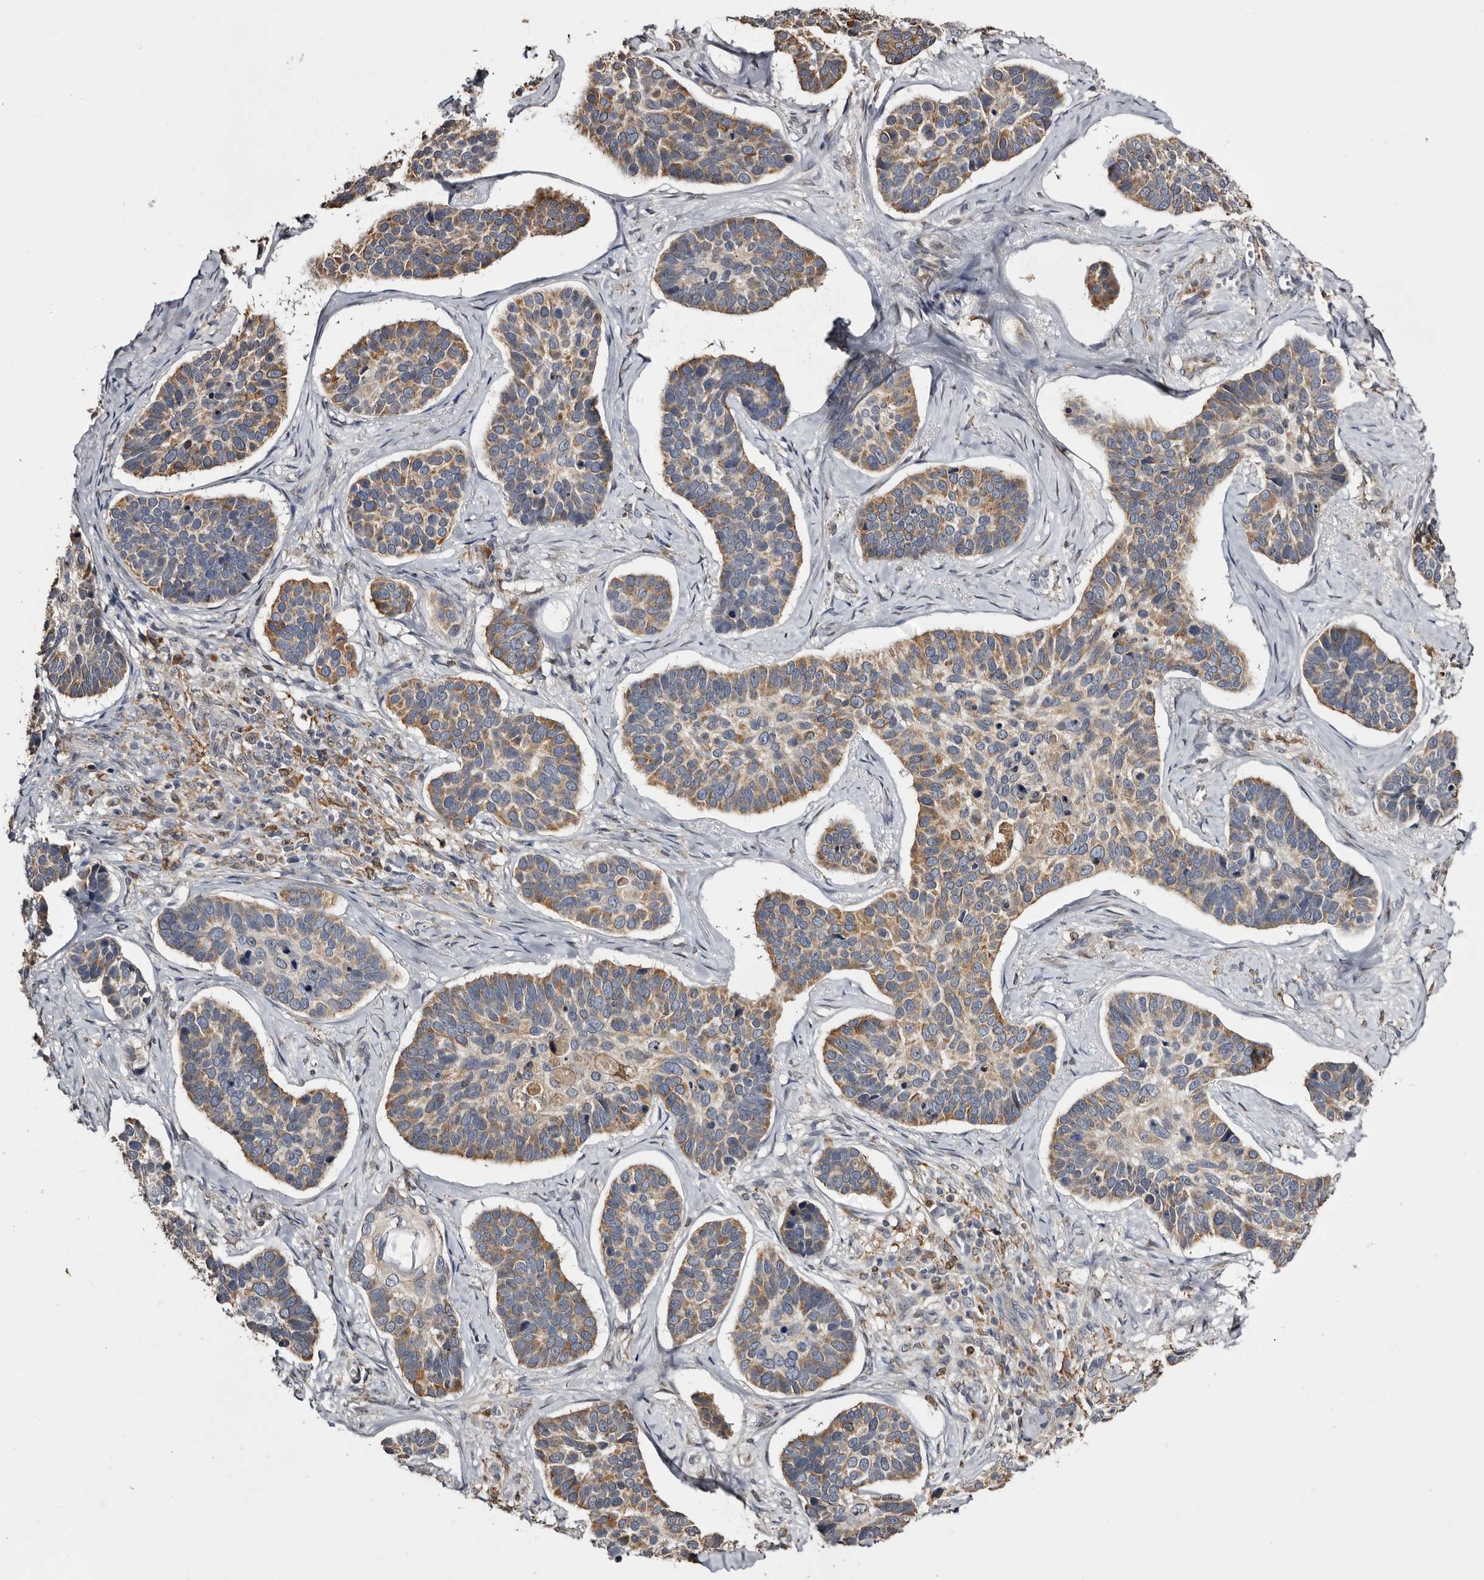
{"staining": {"intensity": "moderate", "quantity": "25%-75%", "location": "cytoplasmic/membranous"}, "tissue": "skin cancer", "cell_type": "Tumor cells", "image_type": "cancer", "snomed": [{"axis": "morphology", "description": "Basal cell carcinoma"}, {"axis": "topography", "description": "Skin"}], "caption": "Skin cancer stained for a protein (brown) shows moderate cytoplasmic/membranous positive staining in about 25%-75% of tumor cells.", "gene": "INKA2", "patient": {"sex": "male", "age": 62}}